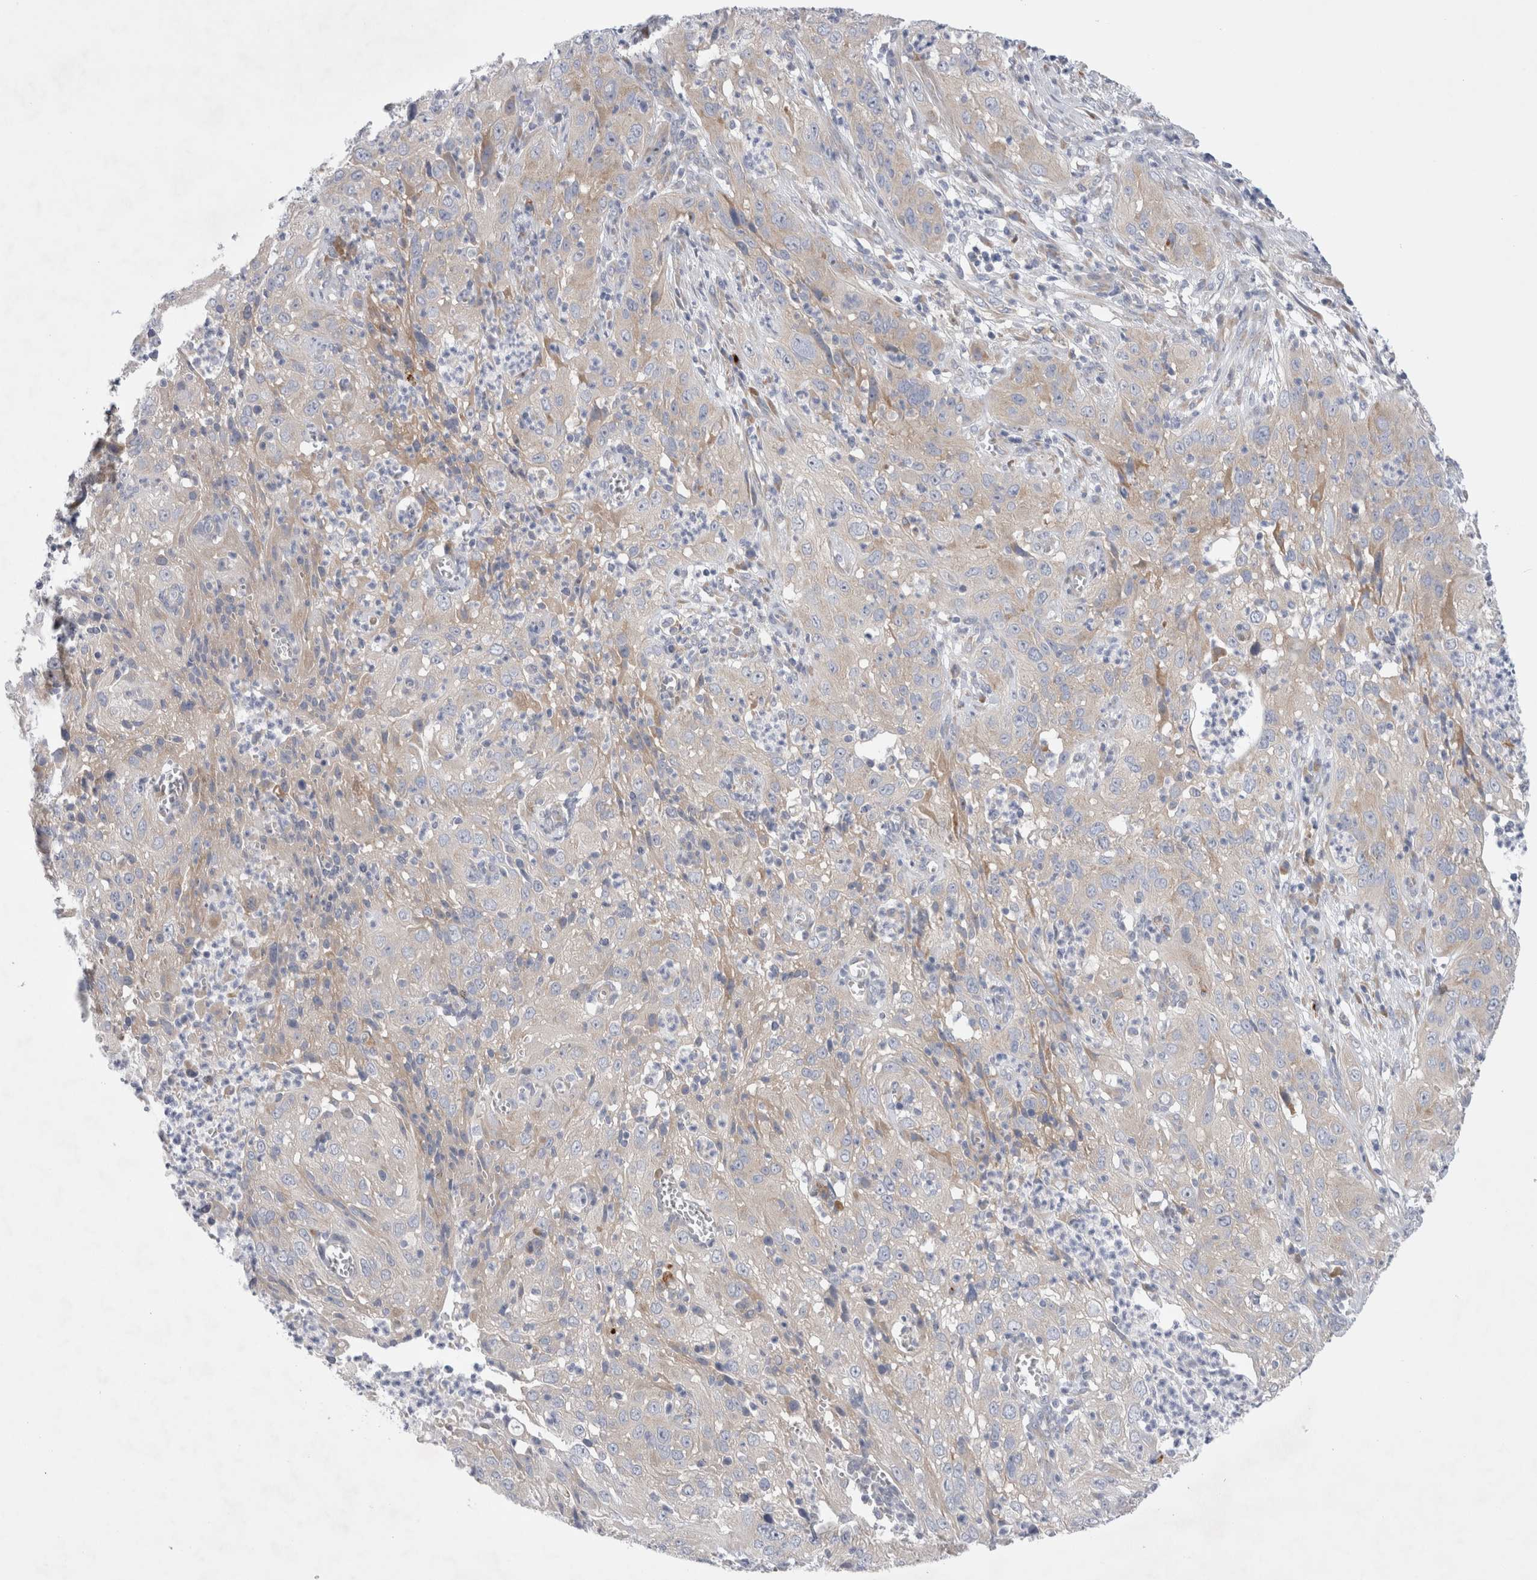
{"staining": {"intensity": "weak", "quantity": "25%-75%", "location": "cytoplasmic/membranous"}, "tissue": "cervical cancer", "cell_type": "Tumor cells", "image_type": "cancer", "snomed": [{"axis": "morphology", "description": "Squamous cell carcinoma, NOS"}, {"axis": "topography", "description": "Cervix"}], "caption": "Immunohistochemical staining of cervical squamous cell carcinoma shows low levels of weak cytoplasmic/membranous expression in approximately 25%-75% of tumor cells. (brown staining indicates protein expression, while blue staining denotes nuclei).", "gene": "RBM12B", "patient": {"sex": "female", "age": 32}}